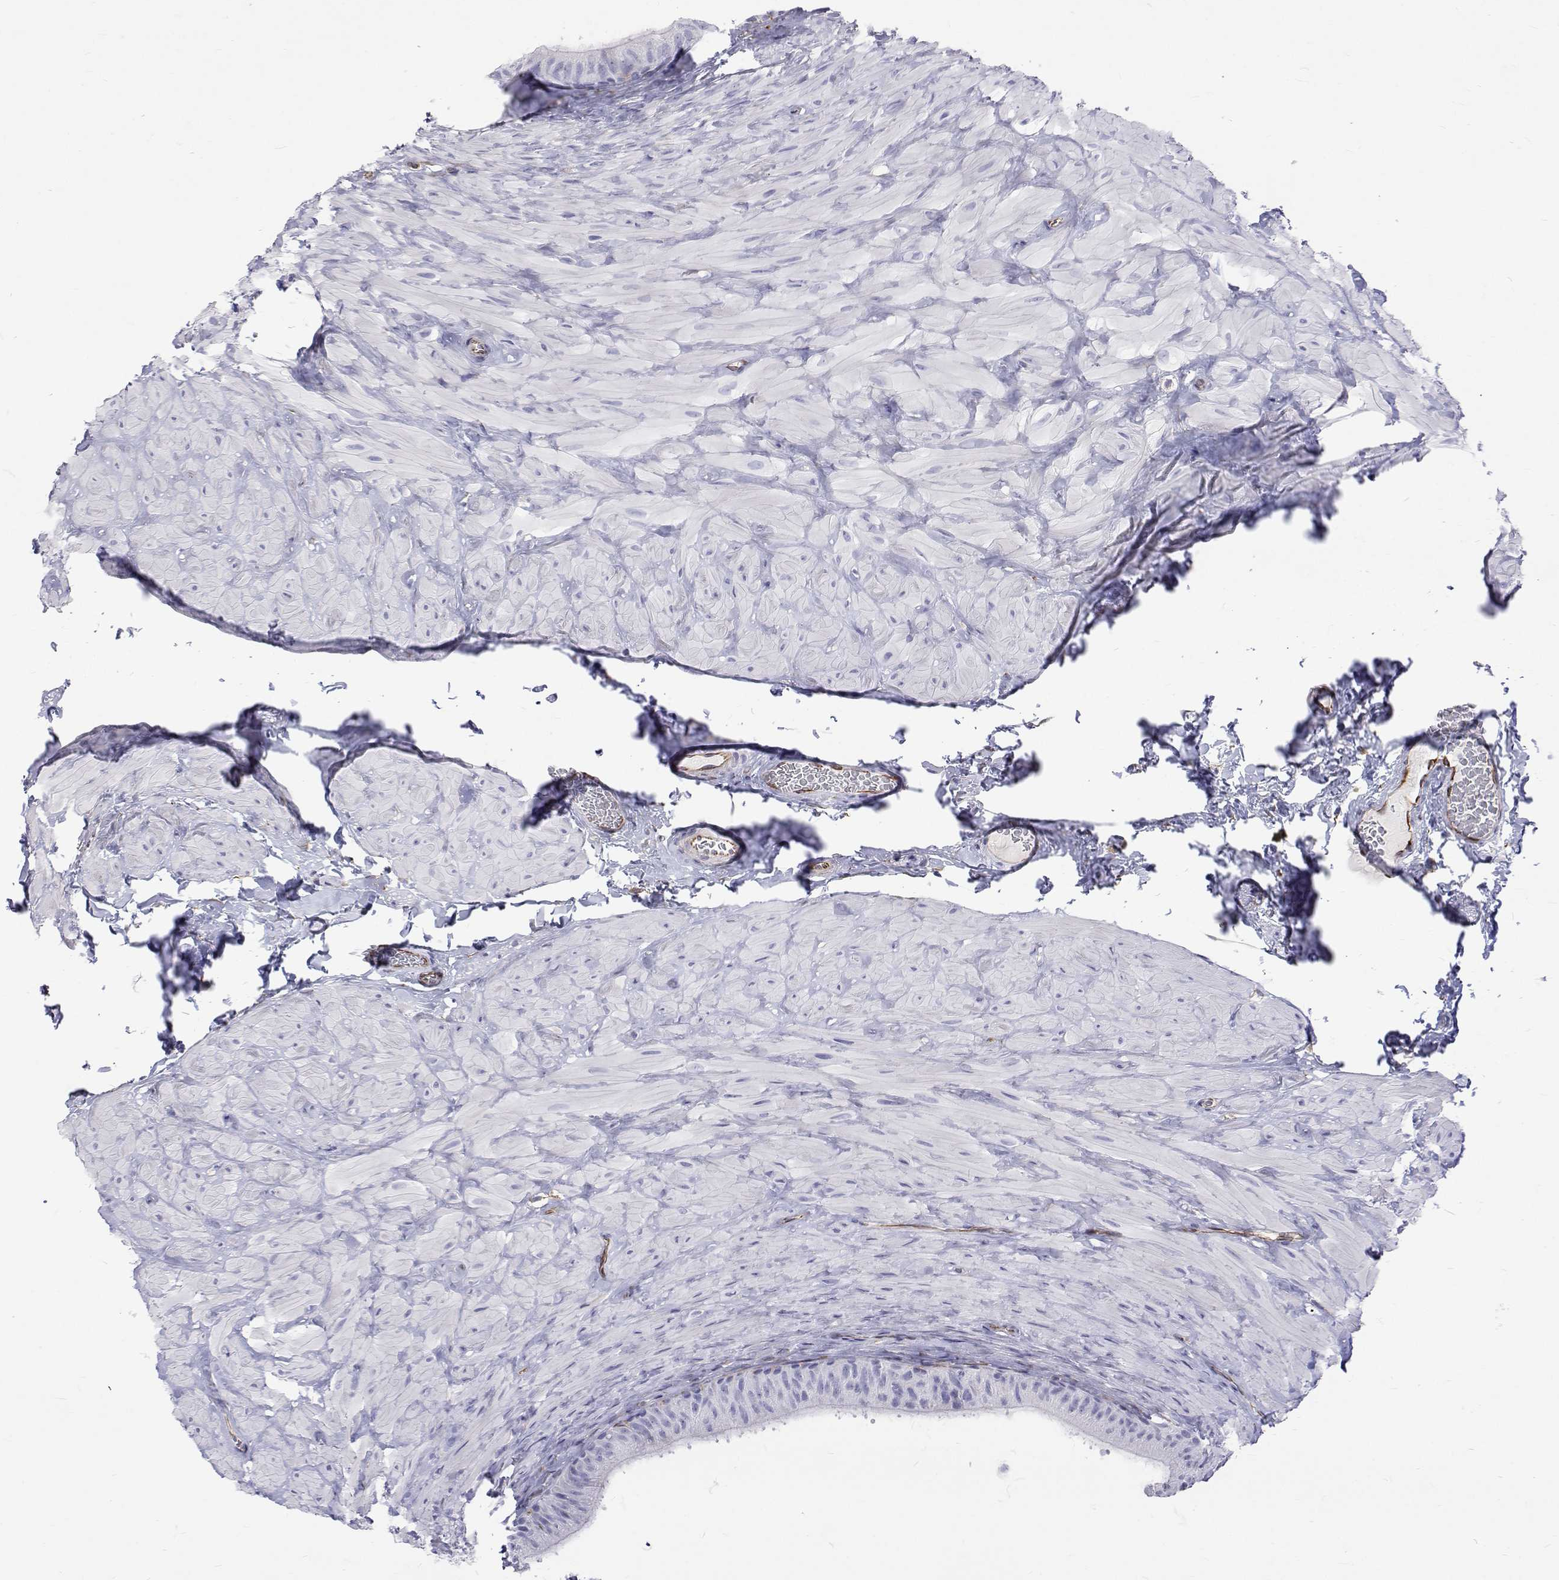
{"staining": {"intensity": "negative", "quantity": "none", "location": "none"}, "tissue": "epididymis", "cell_type": "Glandular cells", "image_type": "normal", "snomed": [{"axis": "morphology", "description": "Normal tissue, NOS"}, {"axis": "topography", "description": "Epididymis, spermatic cord, NOS"}, {"axis": "topography", "description": "Epididymis"}], "caption": "This is an immunohistochemistry (IHC) micrograph of unremarkable epididymis. There is no positivity in glandular cells.", "gene": "OPRPN", "patient": {"sex": "male", "age": 31}}